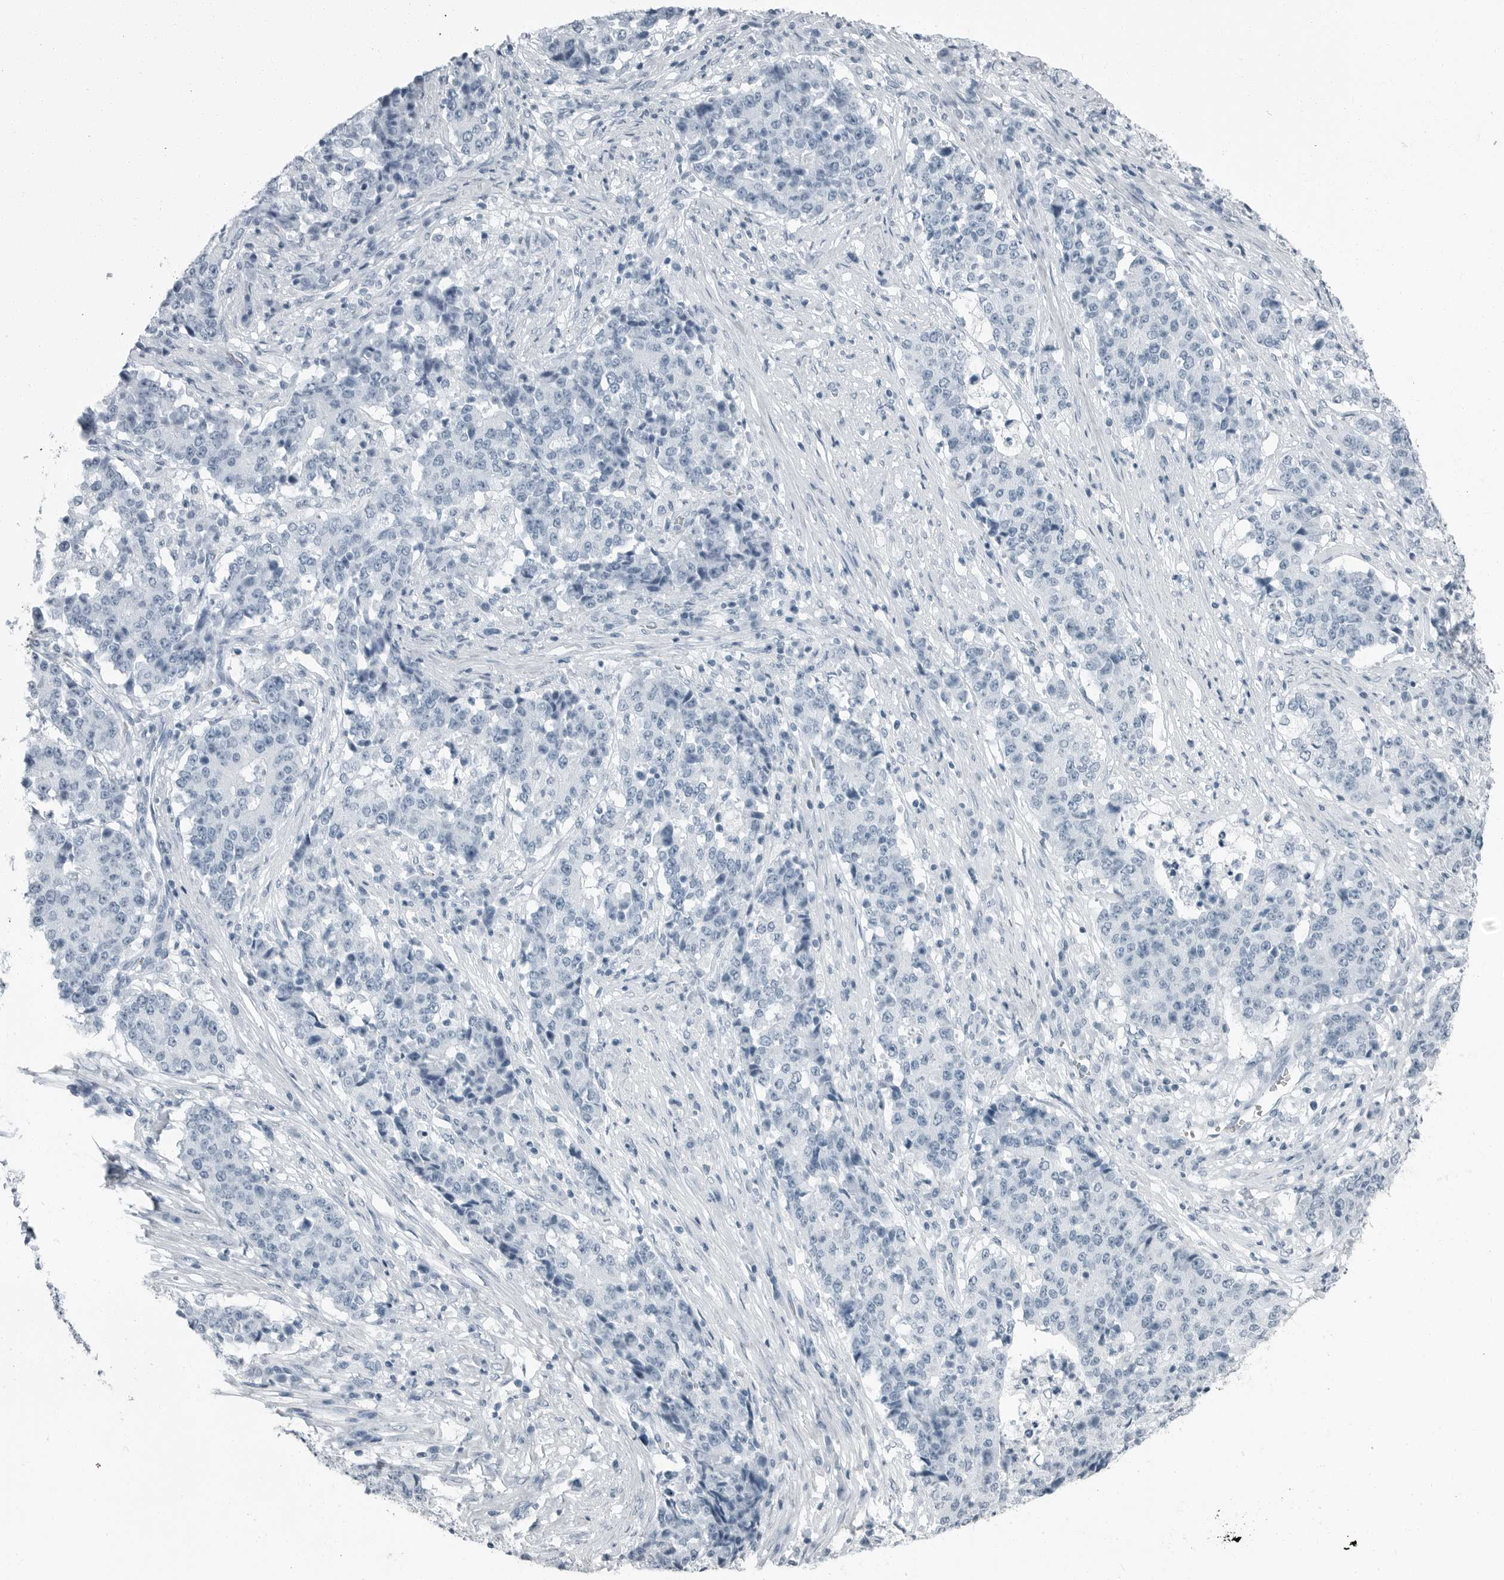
{"staining": {"intensity": "negative", "quantity": "none", "location": "none"}, "tissue": "stomach cancer", "cell_type": "Tumor cells", "image_type": "cancer", "snomed": [{"axis": "morphology", "description": "Adenocarcinoma, NOS"}, {"axis": "topography", "description": "Stomach"}], "caption": "Immunohistochemistry (IHC) of stomach cancer (adenocarcinoma) reveals no expression in tumor cells. The staining was performed using DAB to visualize the protein expression in brown, while the nuclei were stained in blue with hematoxylin (Magnification: 20x).", "gene": "FABP6", "patient": {"sex": "male", "age": 59}}